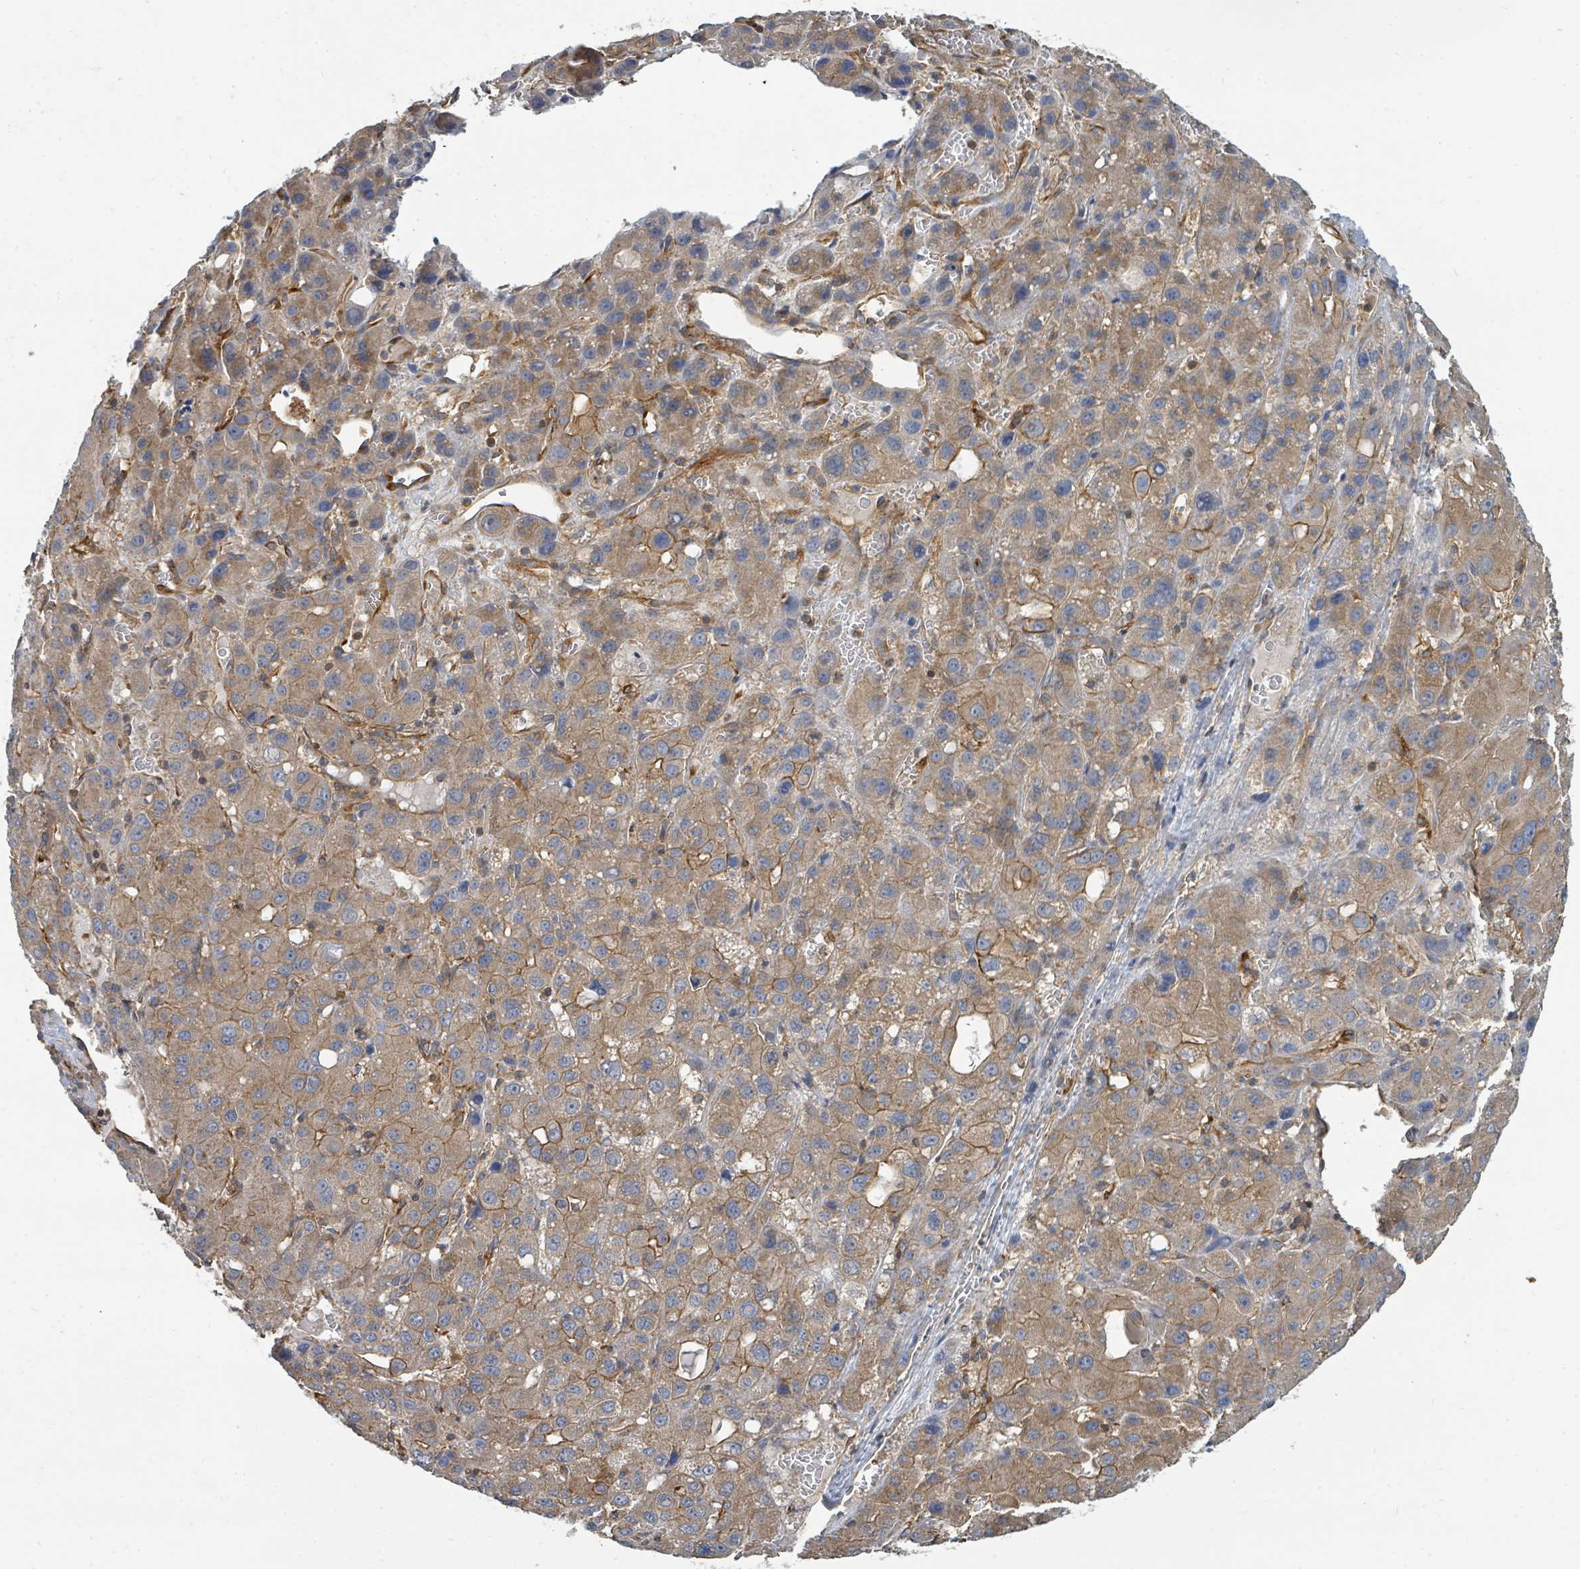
{"staining": {"intensity": "moderate", "quantity": ">75%", "location": "cytoplasmic/membranous"}, "tissue": "liver cancer", "cell_type": "Tumor cells", "image_type": "cancer", "snomed": [{"axis": "morphology", "description": "Carcinoma, Hepatocellular, NOS"}, {"axis": "topography", "description": "Liver"}], "caption": "Immunohistochemical staining of liver cancer displays medium levels of moderate cytoplasmic/membranous protein staining in approximately >75% of tumor cells.", "gene": "BOLA2B", "patient": {"sex": "male", "age": 55}}